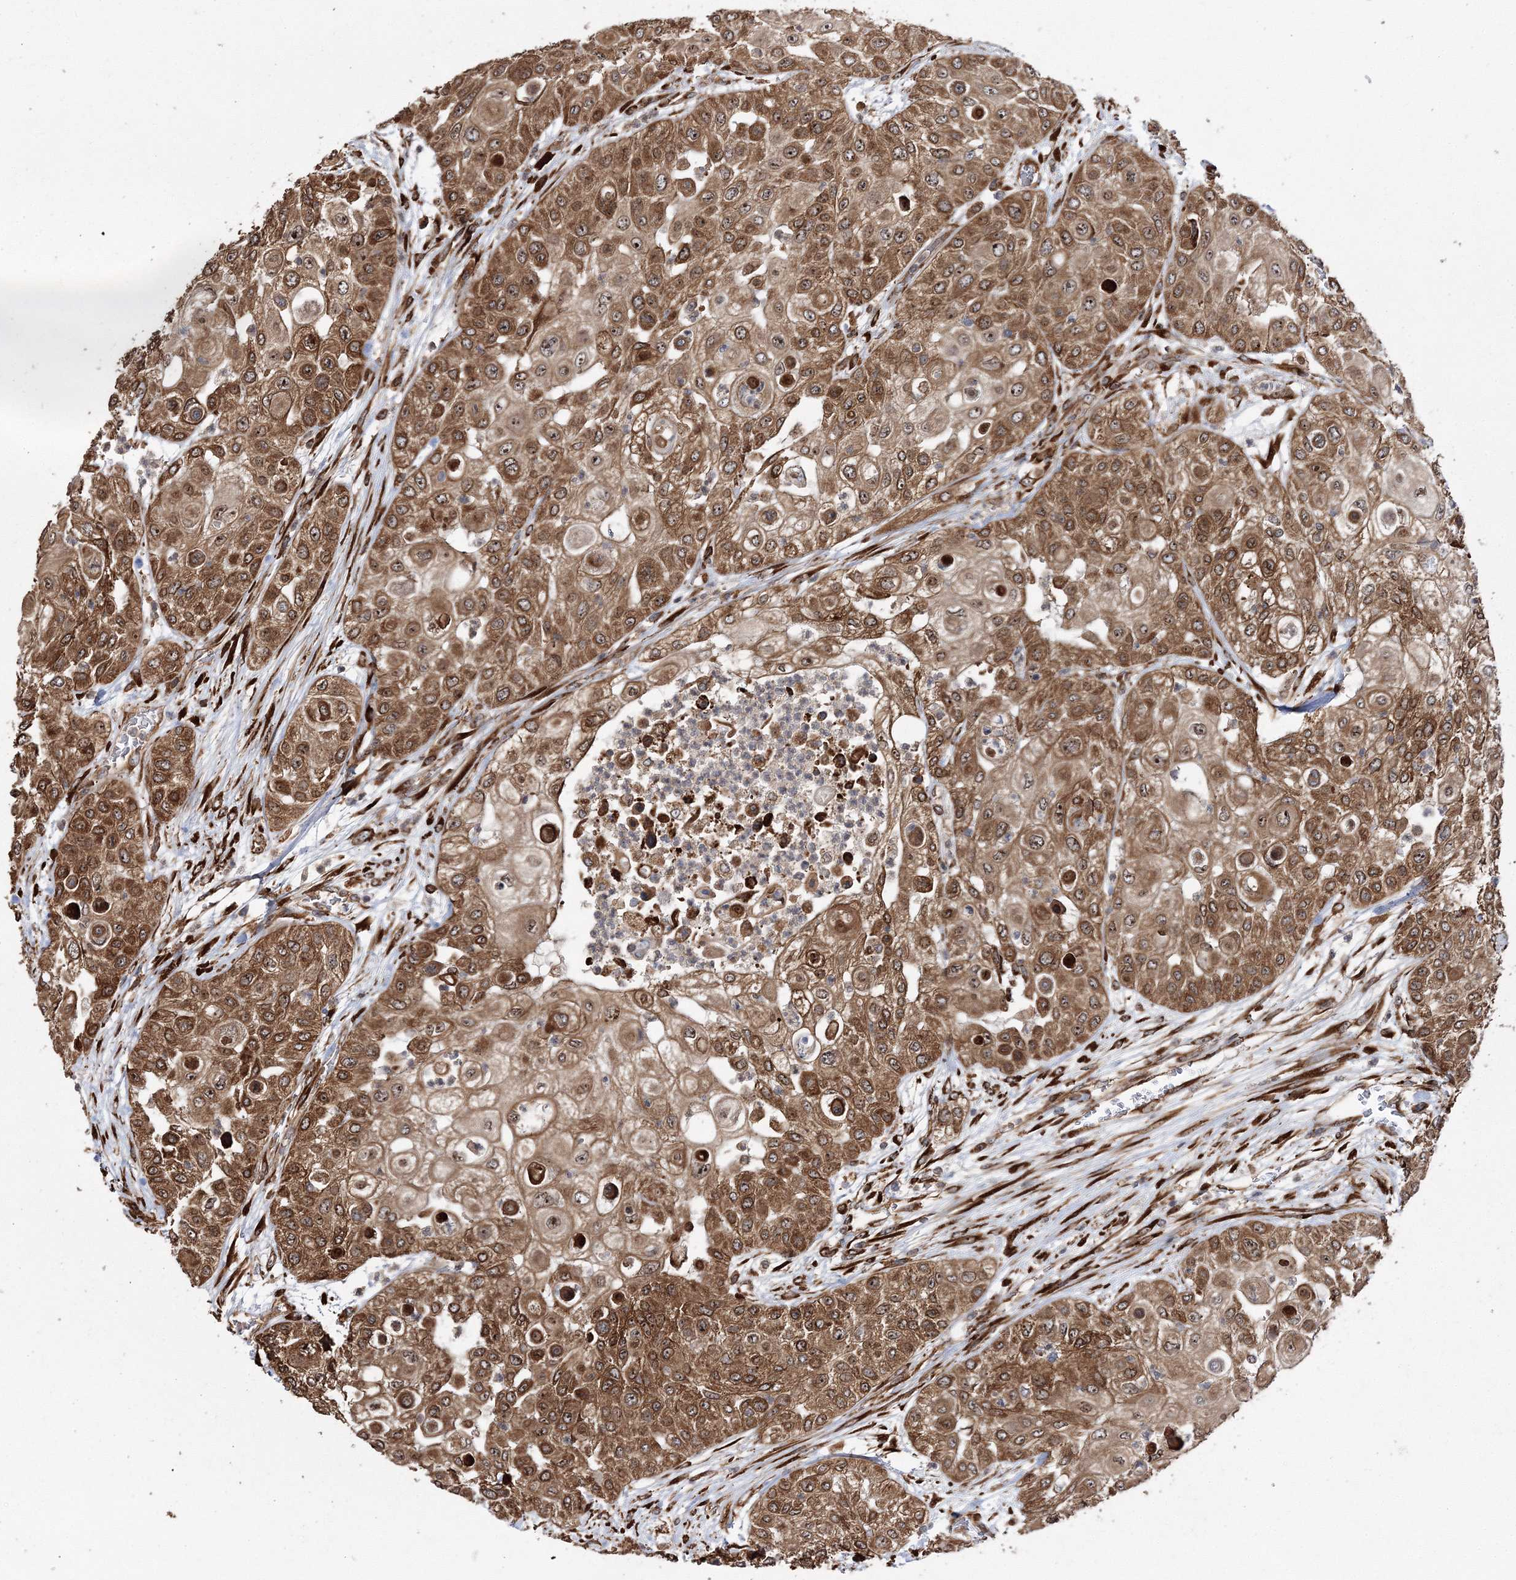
{"staining": {"intensity": "moderate", "quantity": ">75%", "location": "cytoplasmic/membranous"}, "tissue": "urothelial cancer", "cell_type": "Tumor cells", "image_type": "cancer", "snomed": [{"axis": "morphology", "description": "Urothelial carcinoma, High grade"}, {"axis": "topography", "description": "Urinary bladder"}], "caption": "This is a histology image of immunohistochemistry staining of urothelial carcinoma (high-grade), which shows moderate staining in the cytoplasmic/membranous of tumor cells.", "gene": "SCRN3", "patient": {"sex": "female", "age": 79}}